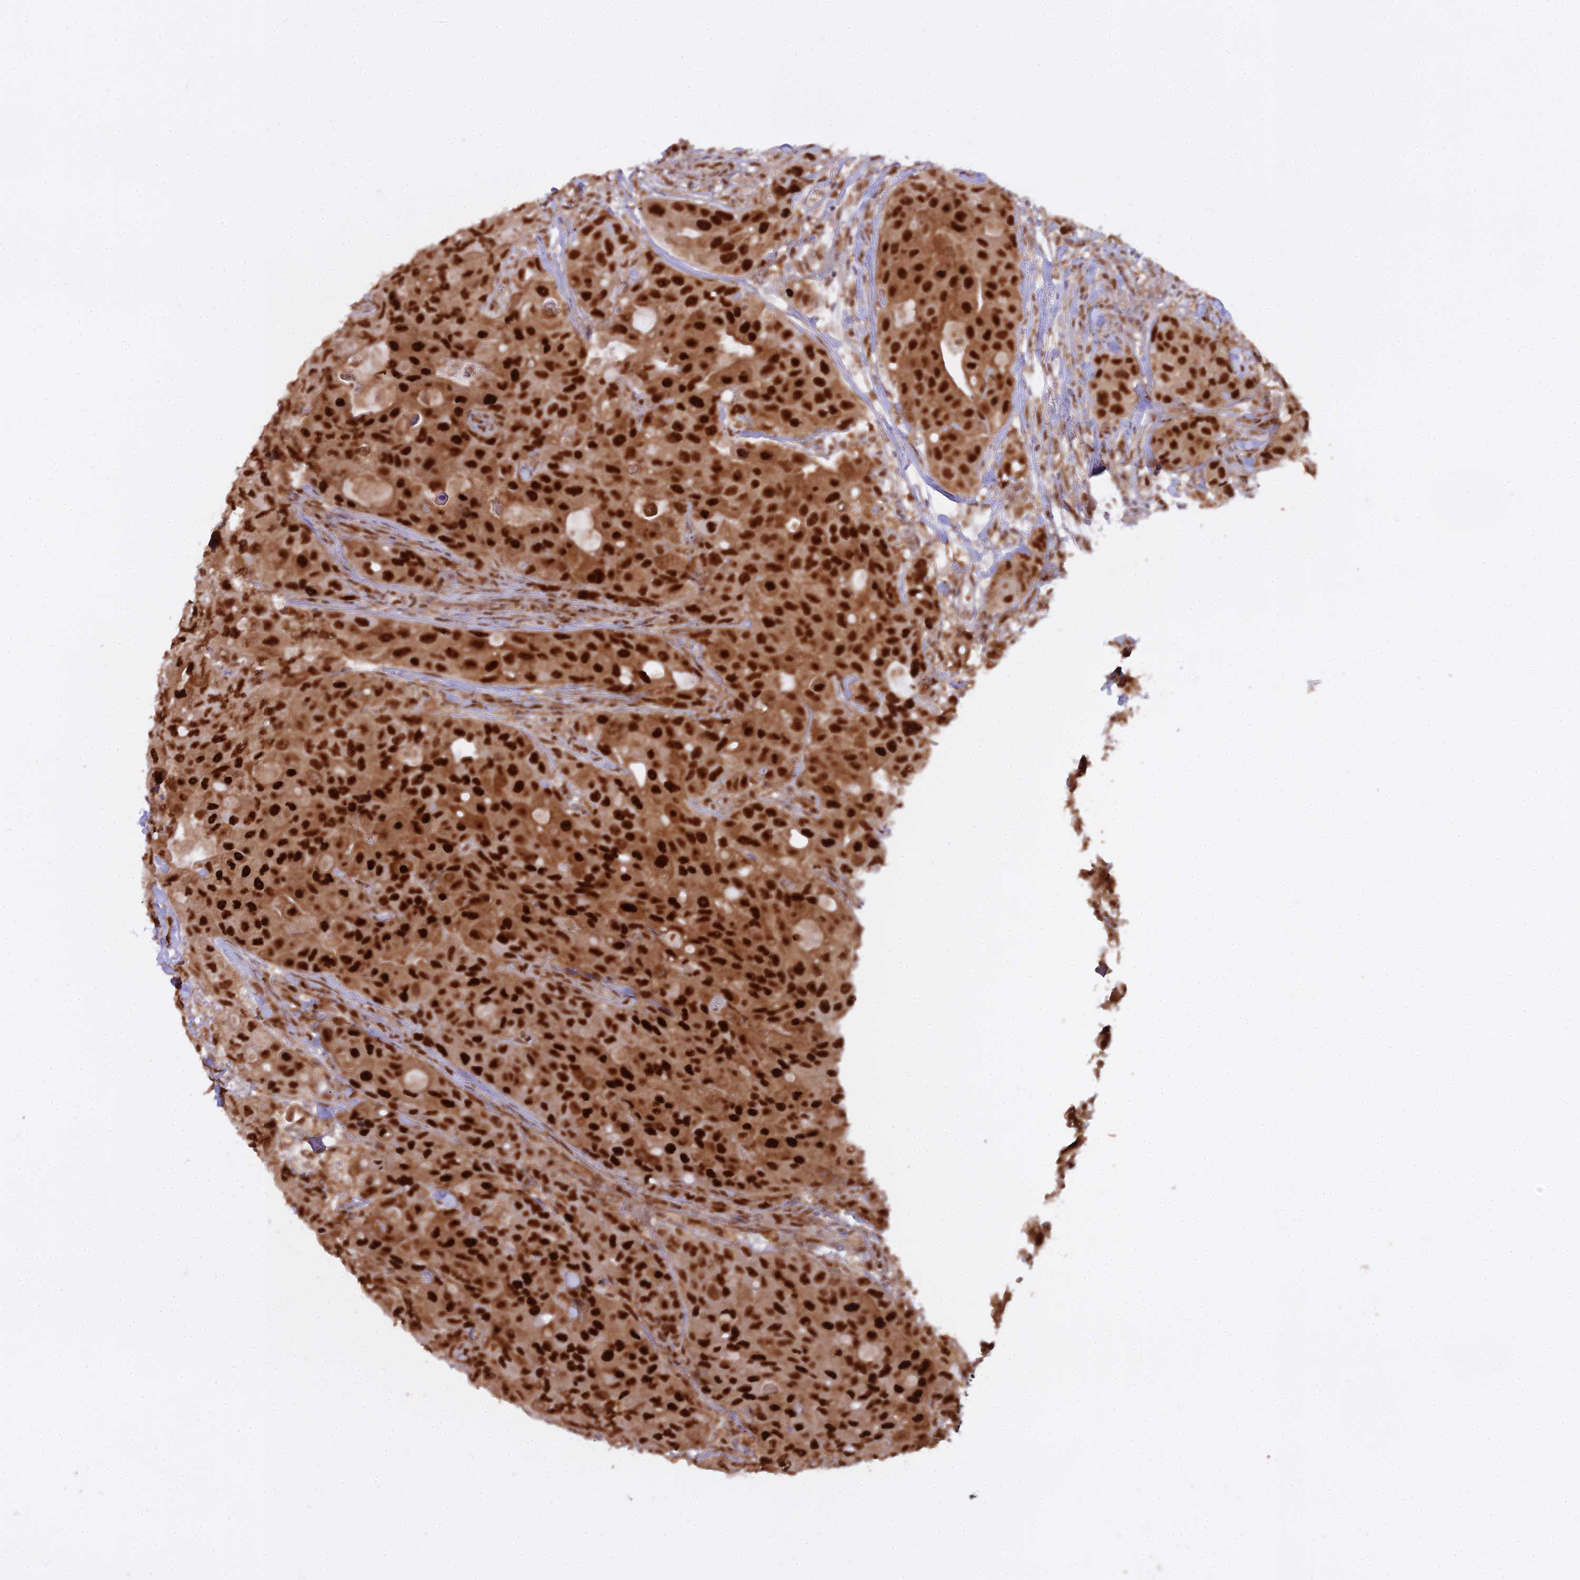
{"staining": {"intensity": "strong", "quantity": ">75%", "location": "nuclear"}, "tissue": "breast cancer", "cell_type": "Tumor cells", "image_type": "cancer", "snomed": [{"axis": "morphology", "description": "Duct carcinoma"}, {"axis": "topography", "description": "Breast"}], "caption": "A brown stain highlights strong nuclear positivity of a protein in human breast intraductal carcinoma tumor cells.", "gene": "NPEPL1", "patient": {"sex": "female", "age": 43}}